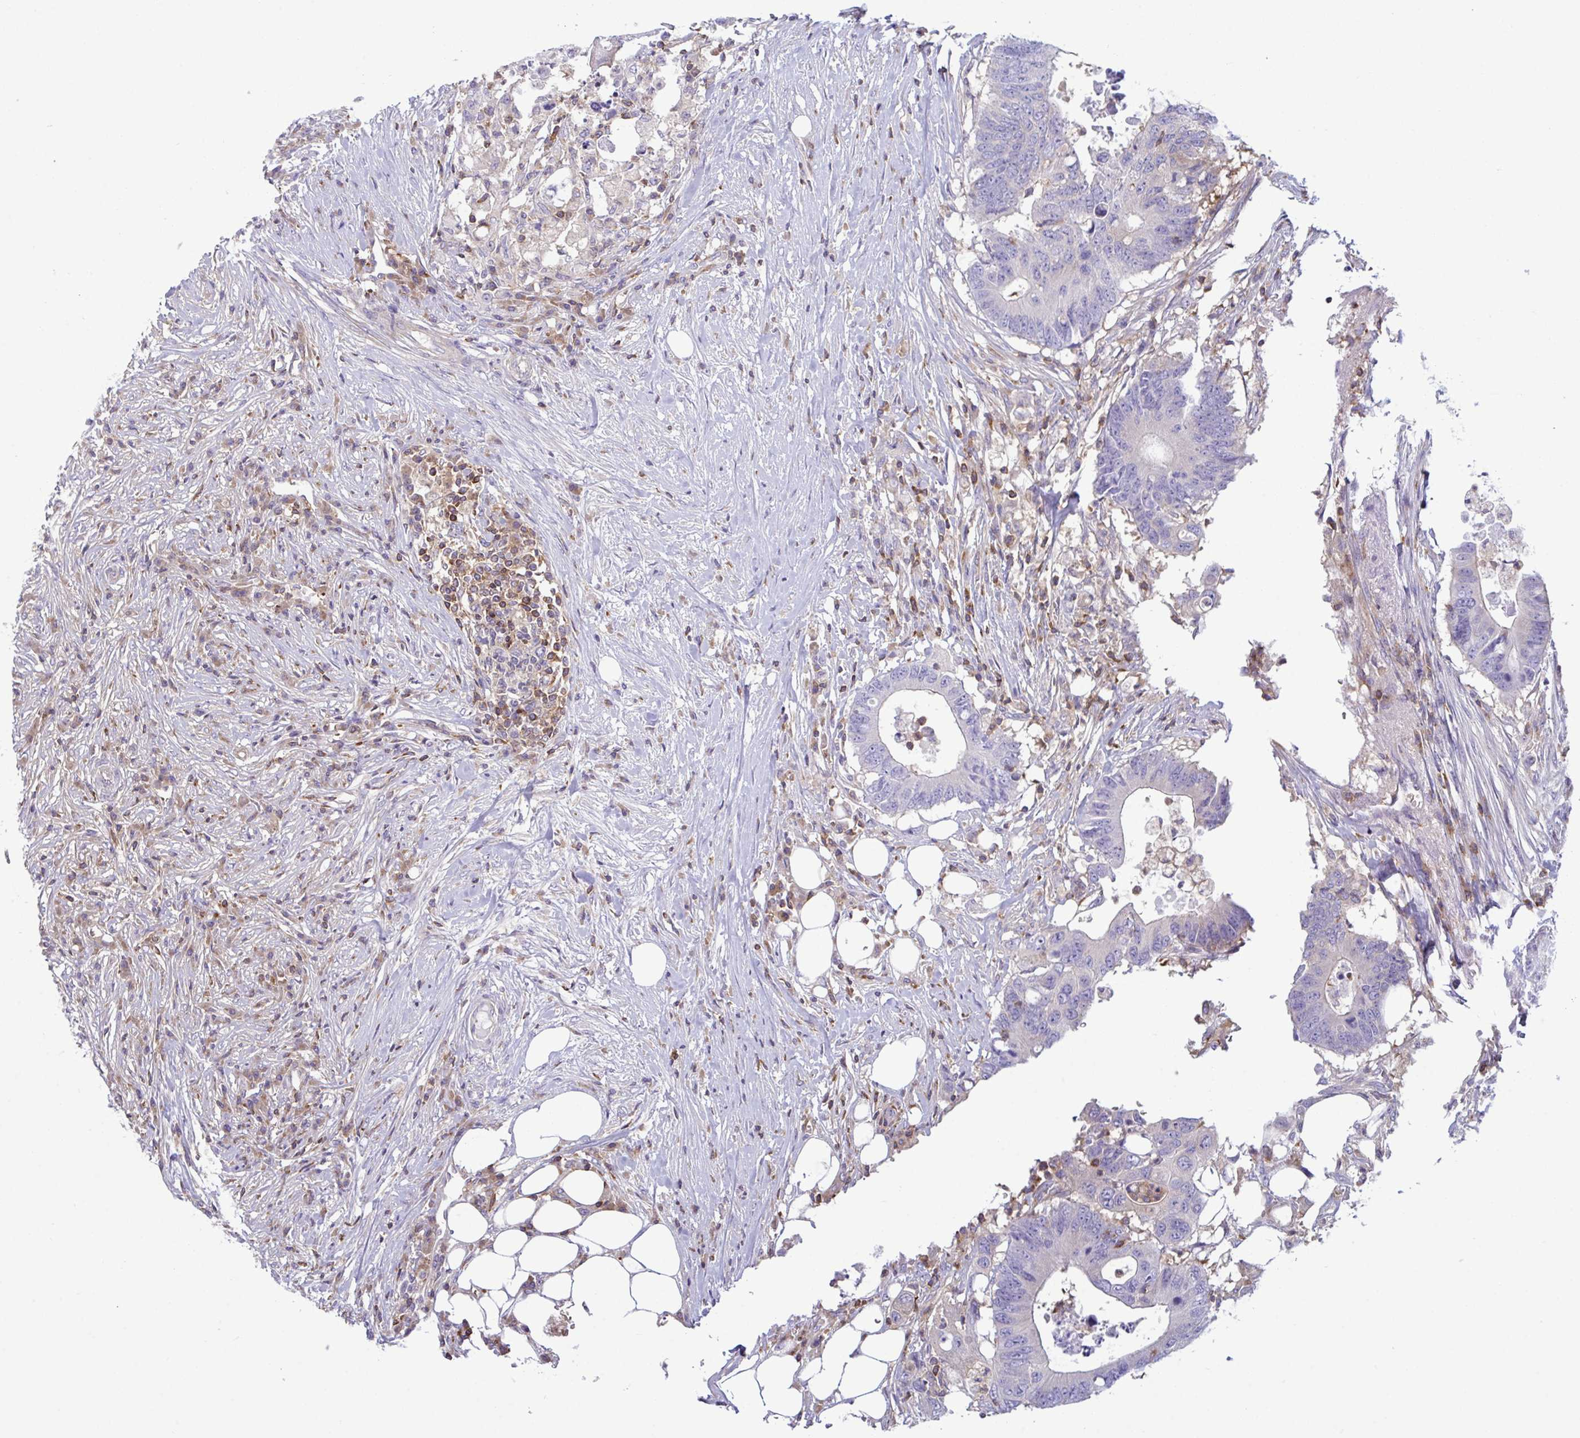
{"staining": {"intensity": "negative", "quantity": "none", "location": "none"}, "tissue": "colorectal cancer", "cell_type": "Tumor cells", "image_type": "cancer", "snomed": [{"axis": "morphology", "description": "Adenocarcinoma, NOS"}, {"axis": "topography", "description": "Colon"}], "caption": "Colorectal cancer was stained to show a protein in brown. There is no significant staining in tumor cells.", "gene": "TSC22D3", "patient": {"sex": "male", "age": 71}}